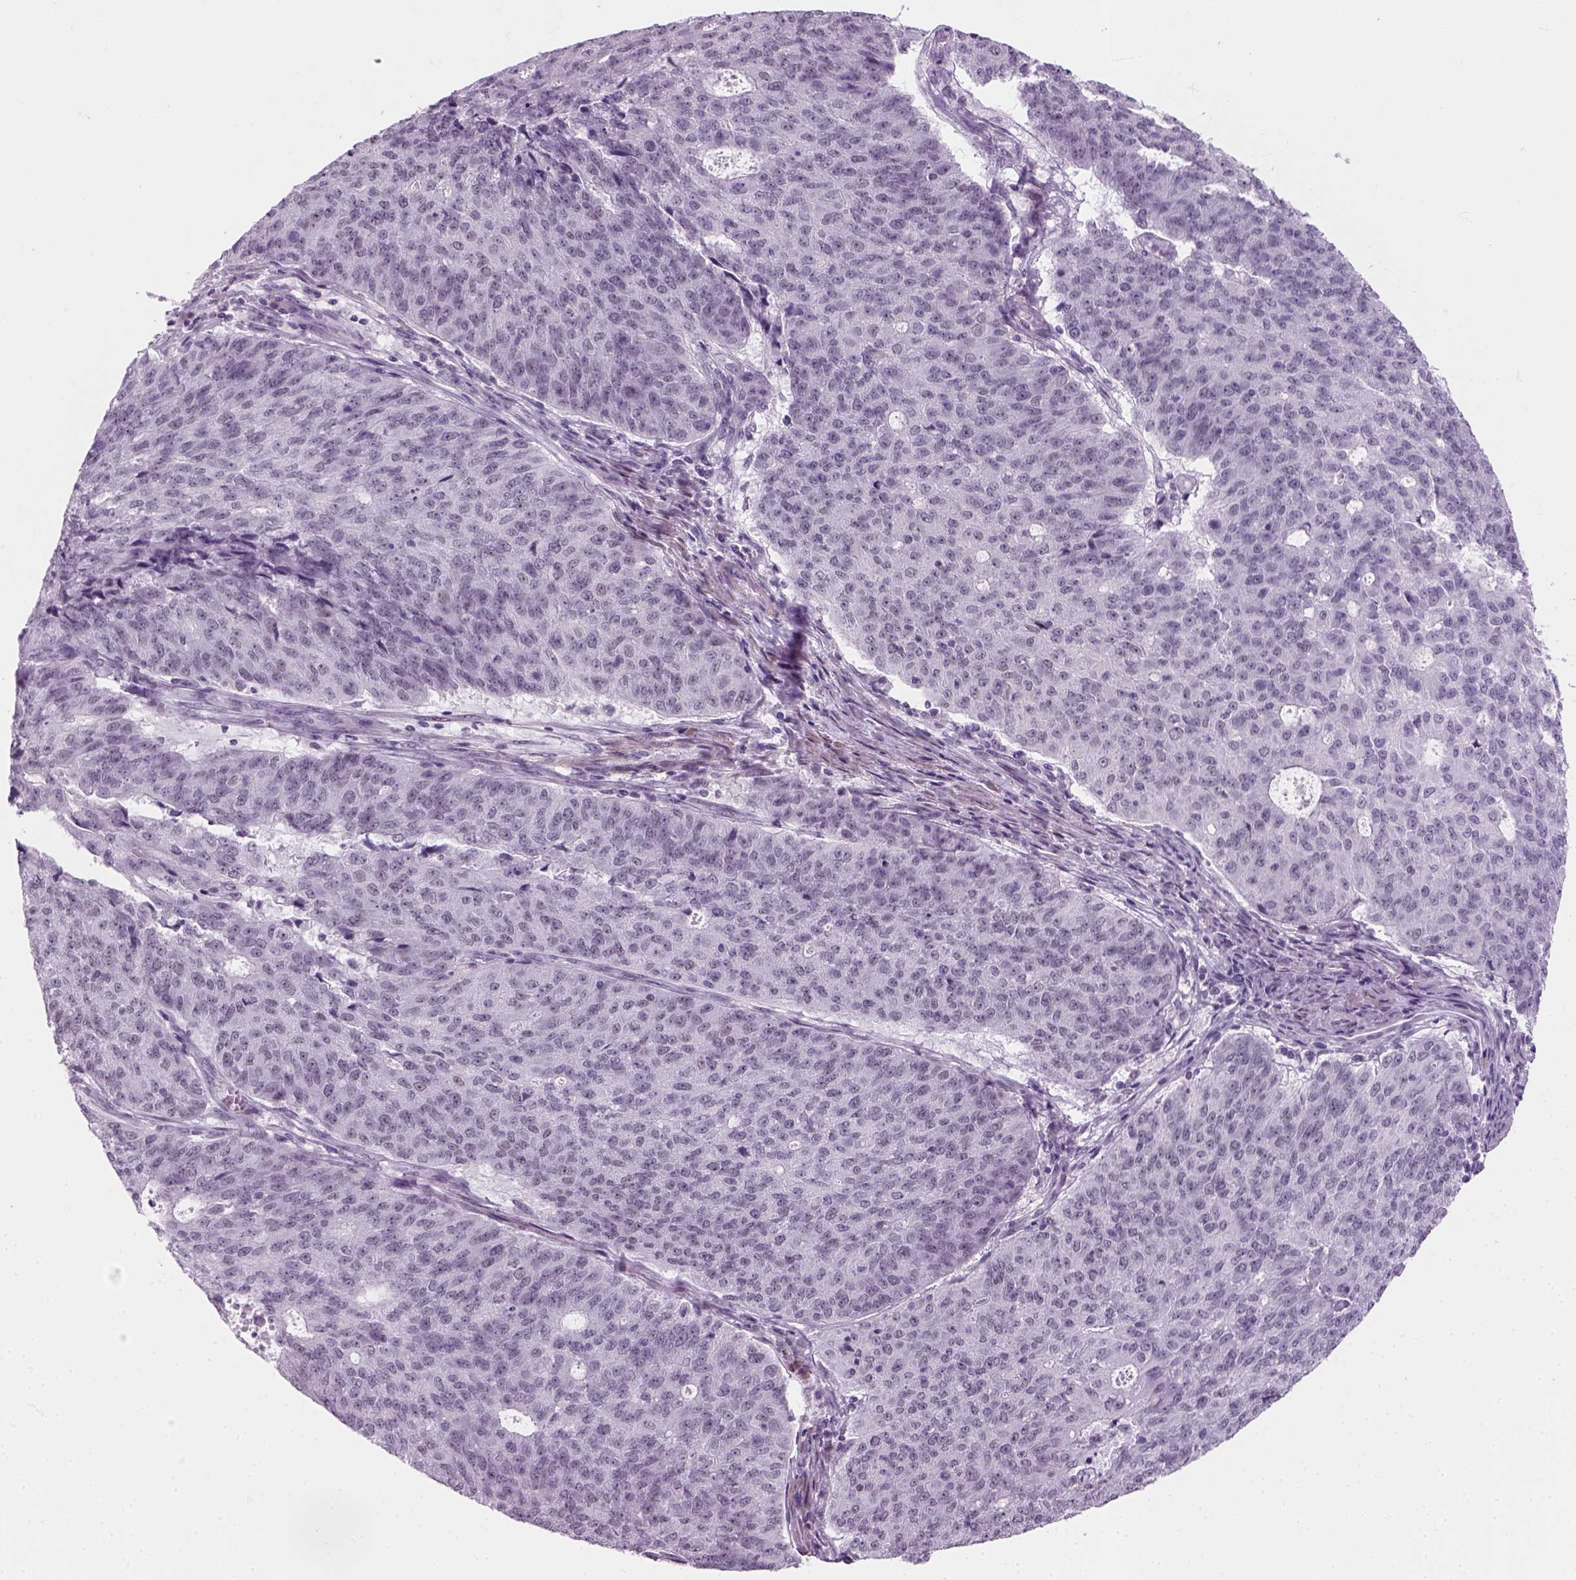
{"staining": {"intensity": "negative", "quantity": "none", "location": "none"}, "tissue": "endometrial cancer", "cell_type": "Tumor cells", "image_type": "cancer", "snomed": [{"axis": "morphology", "description": "Adenocarcinoma, NOS"}, {"axis": "topography", "description": "Endometrium"}], "caption": "Endometrial cancer (adenocarcinoma) stained for a protein using IHC reveals no positivity tumor cells.", "gene": "ZNF865", "patient": {"sex": "female", "age": 82}}